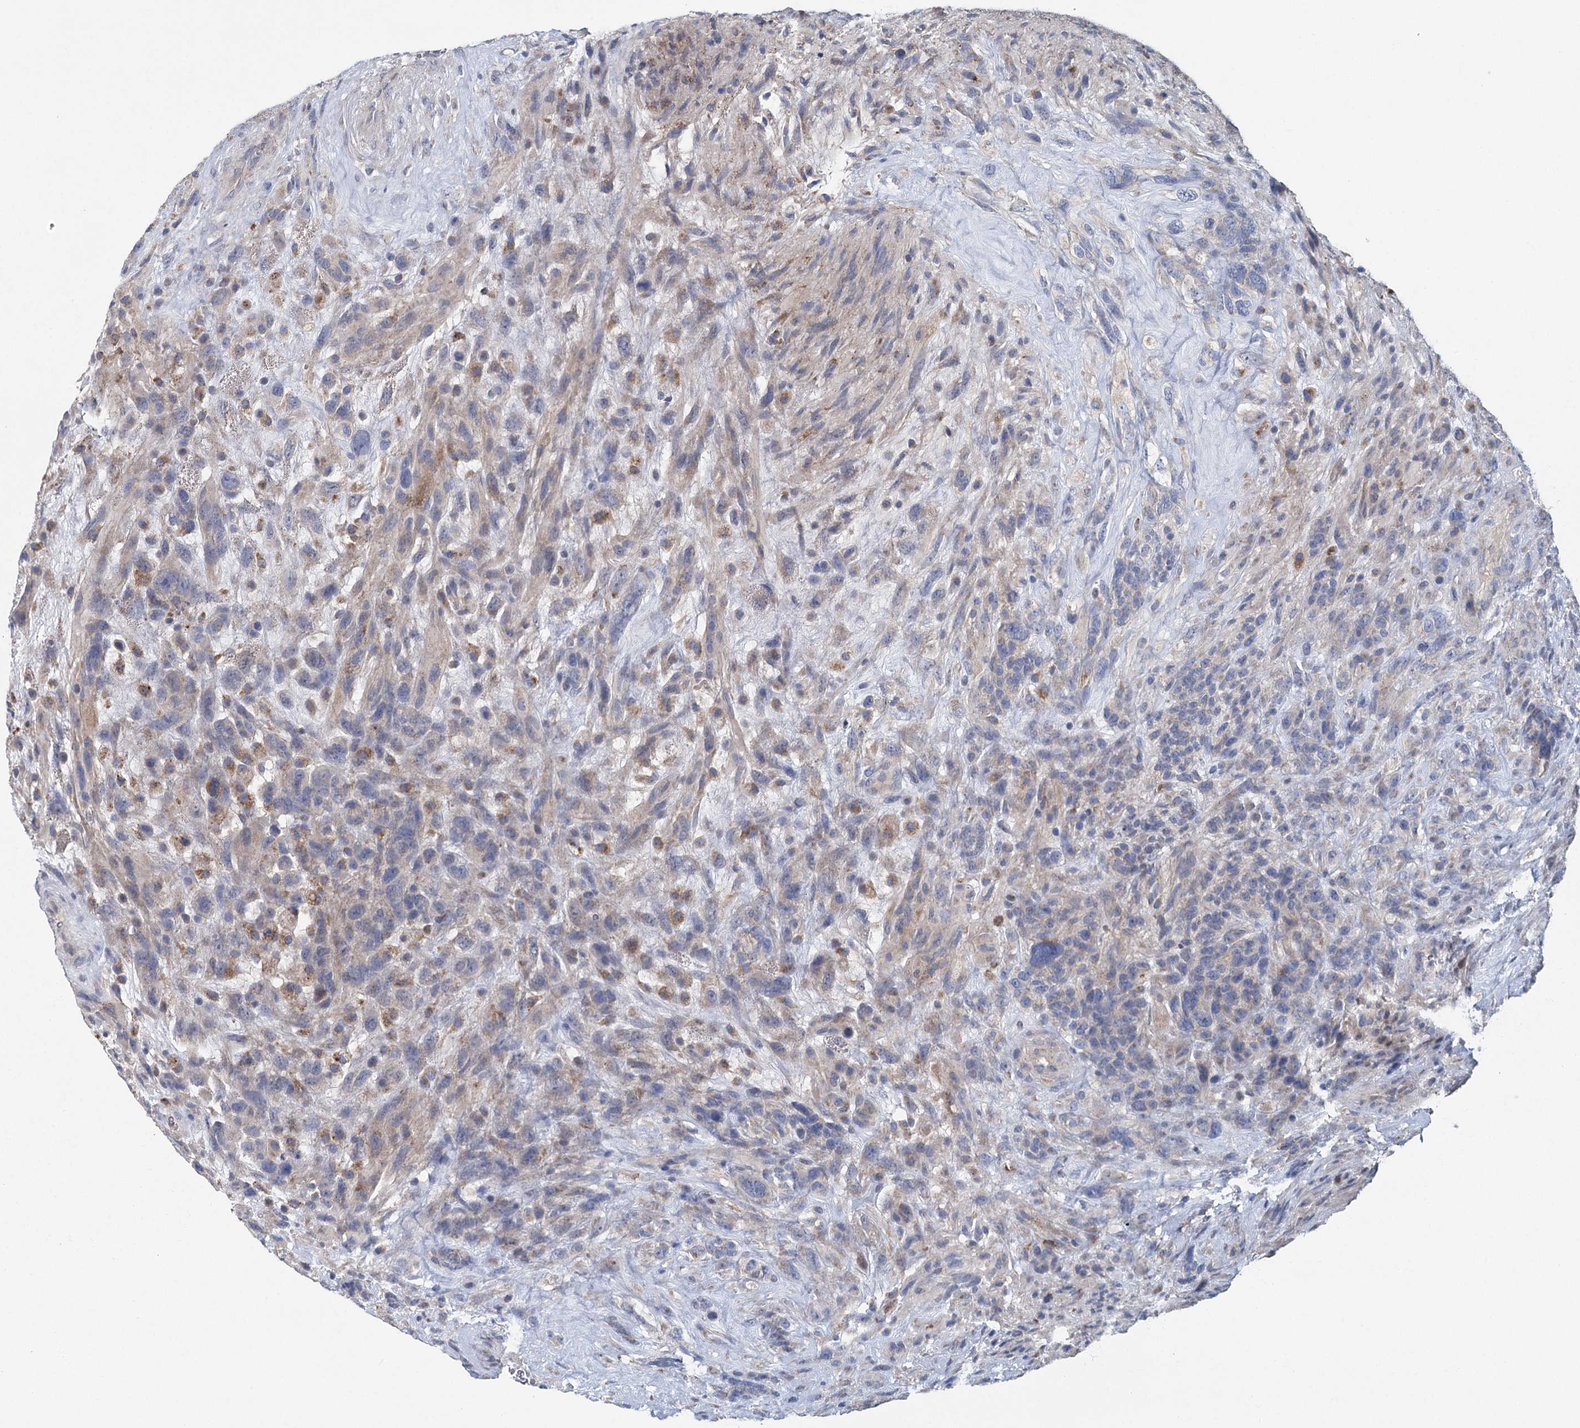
{"staining": {"intensity": "negative", "quantity": "none", "location": "none"}, "tissue": "glioma", "cell_type": "Tumor cells", "image_type": "cancer", "snomed": [{"axis": "morphology", "description": "Glioma, malignant, High grade"}, {"axis": "topography", "description": "Brain"}], "caption": "There is no significant positivity in tumor cells of glioma.", "gene": "ANKRD16", "patient": {"sex": "male", "age": 61}}